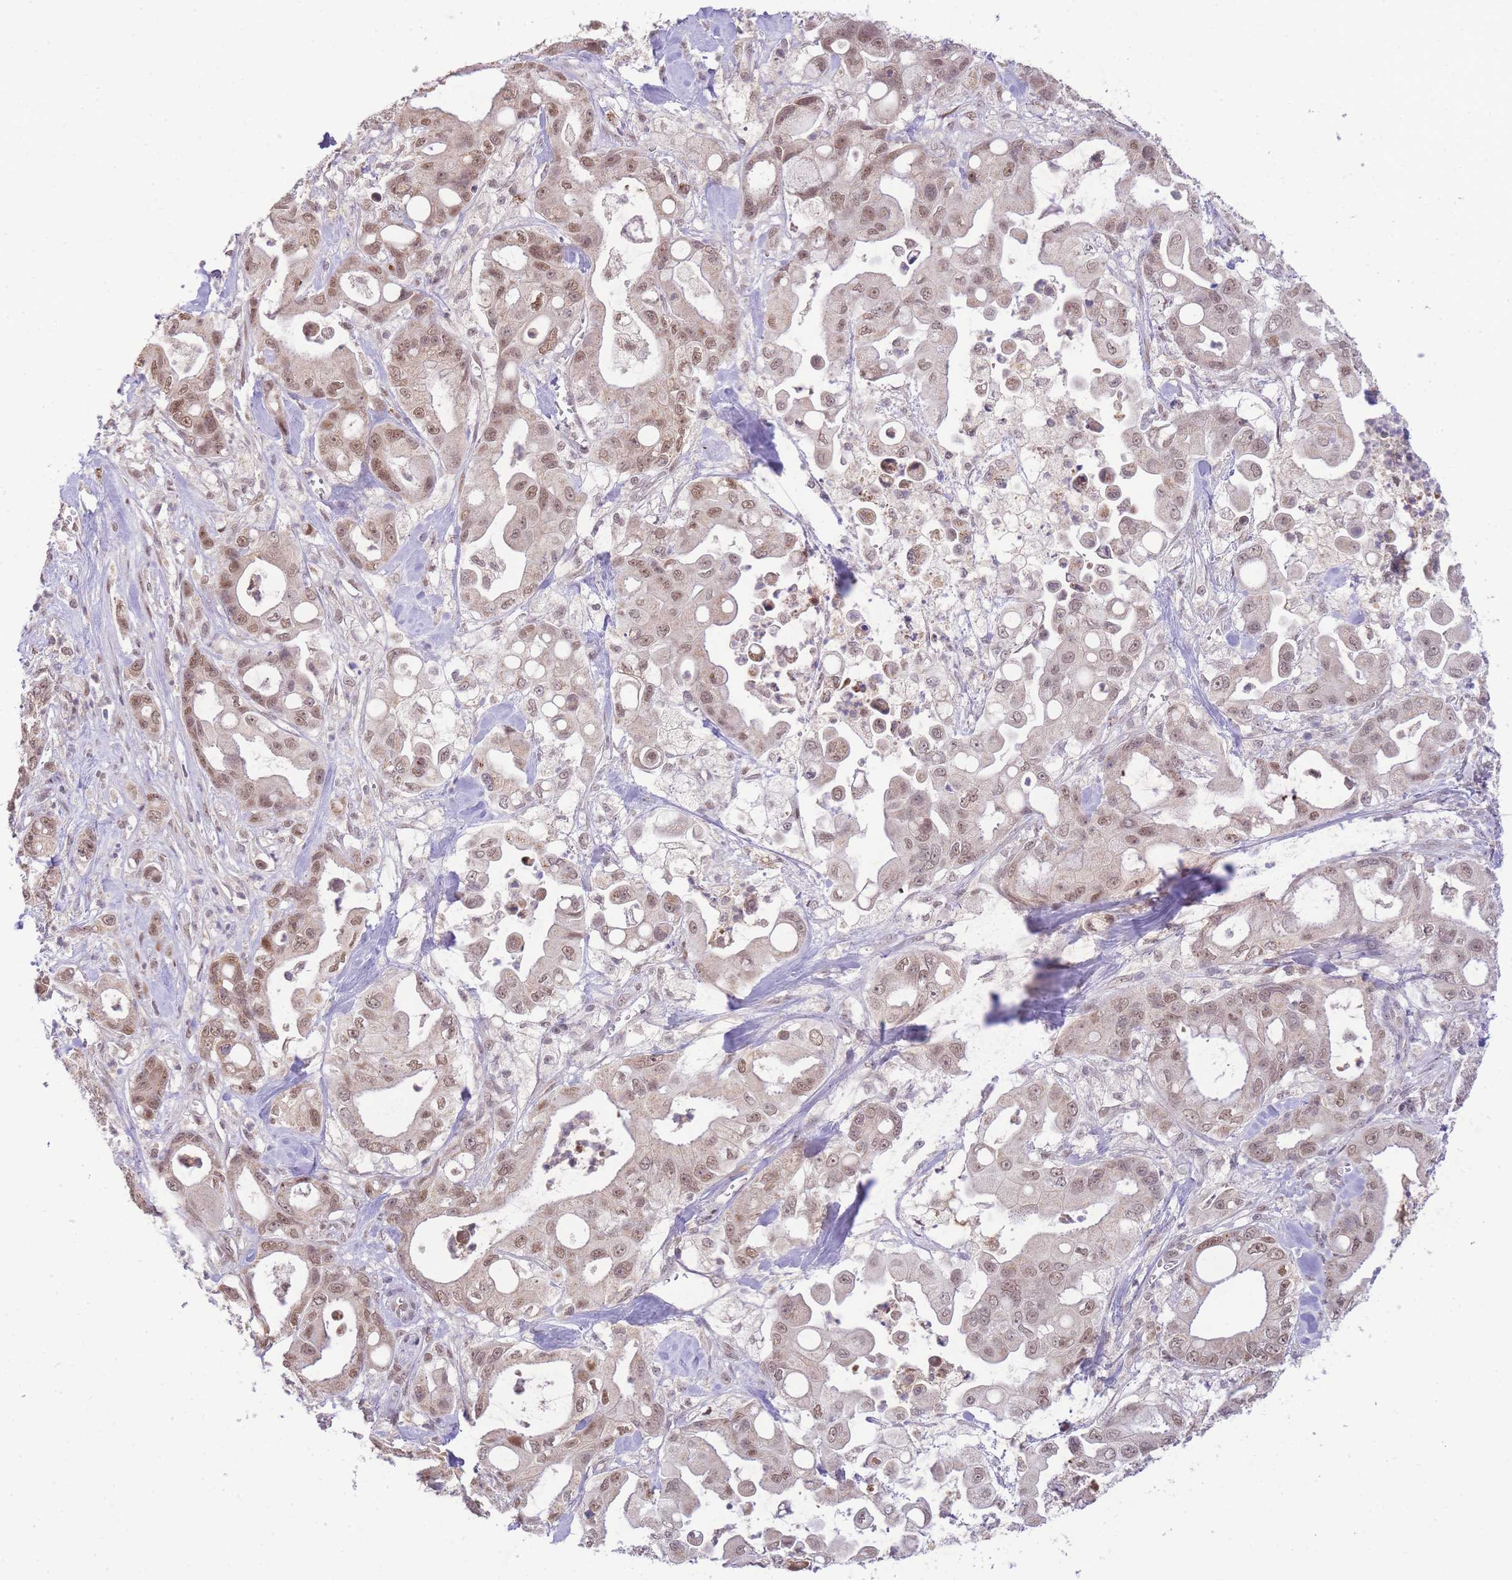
{"staining": {"intensity": "moderate", "quantity": ">75%", "location": "nuclear"}, "tissue": "pancreatic cancer", "cell_type": "Tumor cells", "image_type": "cancer", "snomed": [{"axis": "morphology", "description": "Adenocarcinoma, NOS"}, {"axis": "topography", "description": "Pancreas"}], "caption": "IHC image of neoplastic tissue: human pancreatic cancer stained using immunohistochemistry (IHC) exhibits medium levels of moderate protein expression localized specifically in the nuclear of tumor cells, appearing as a nuclear brown color.", "gene": "PUS10", "patient": {"sex": "male", "age": 68}}